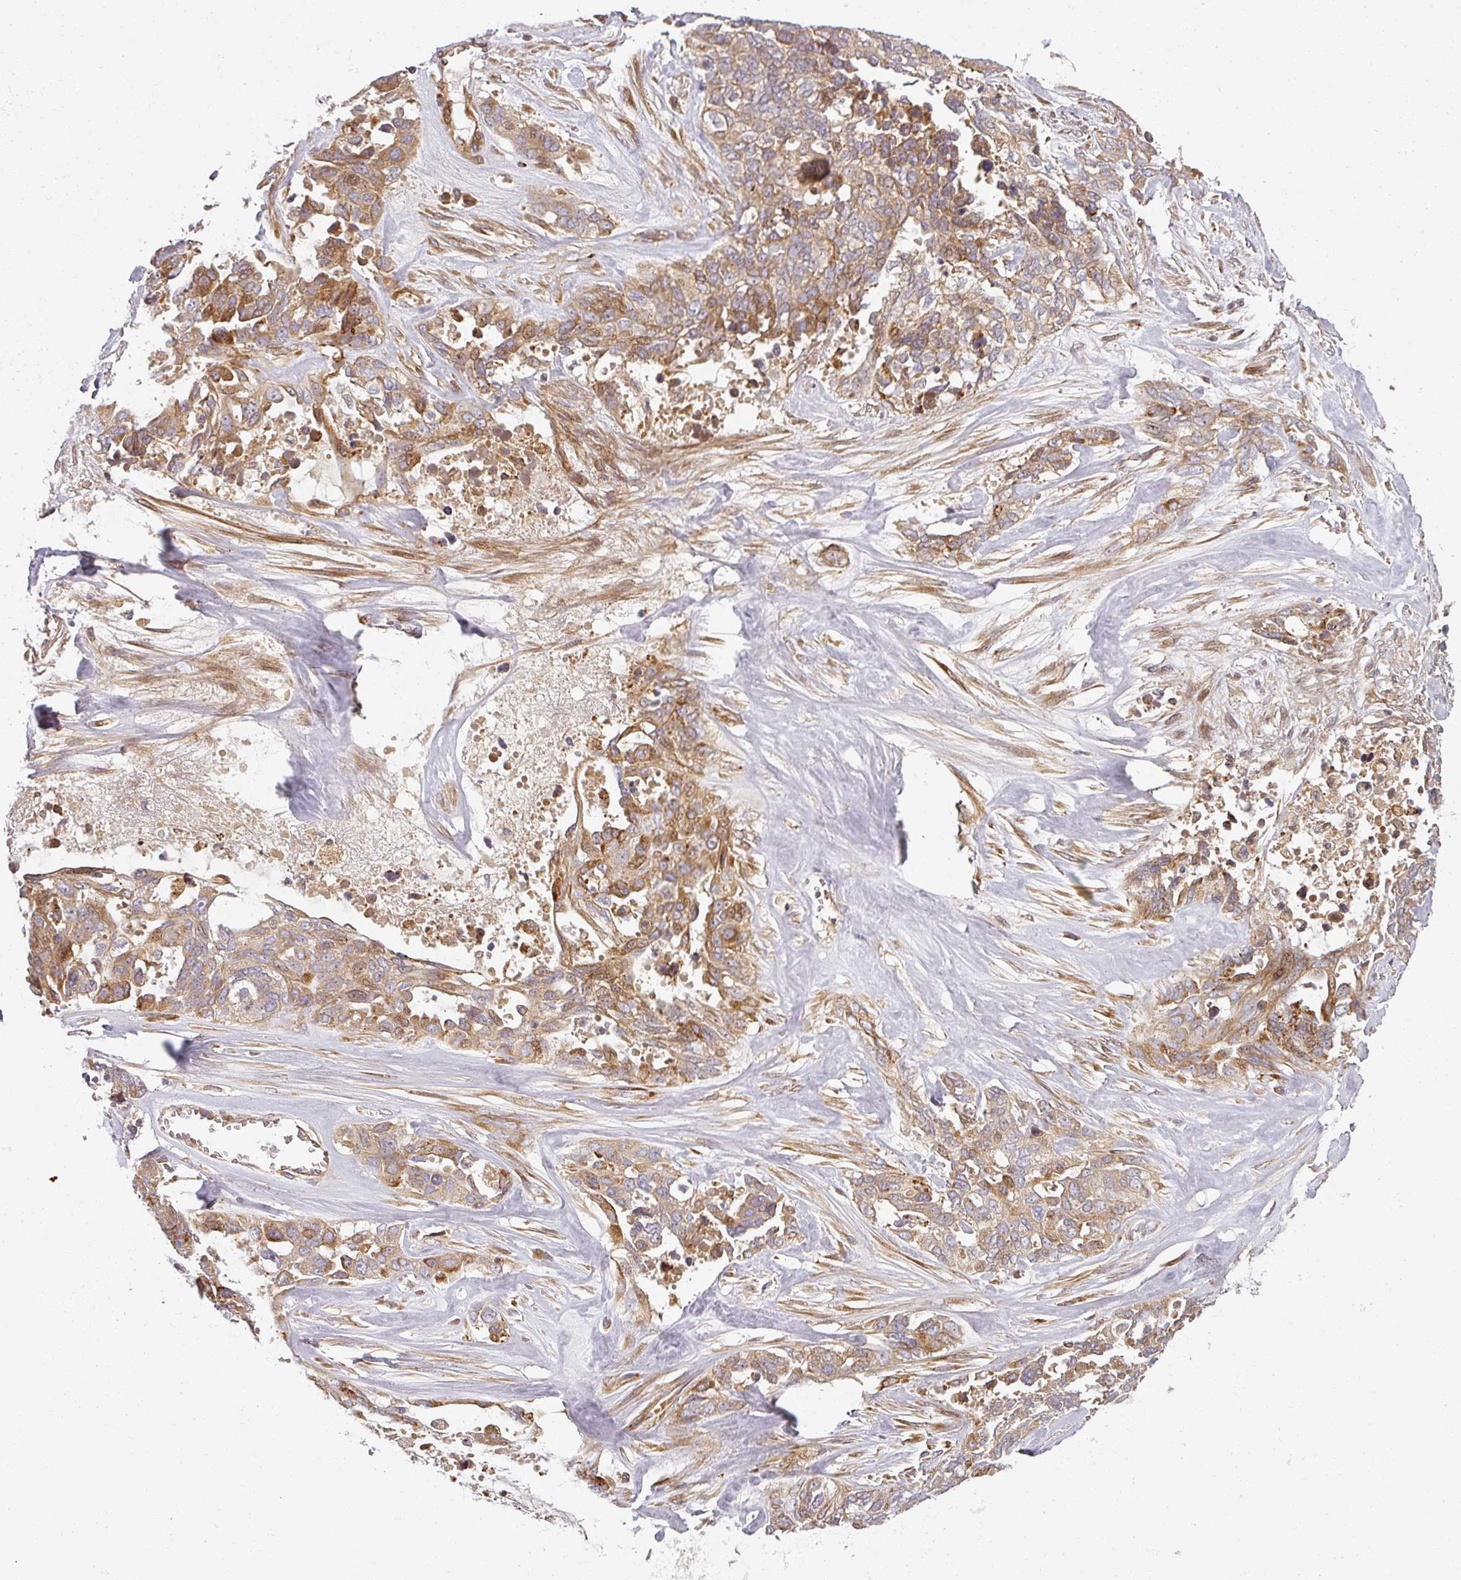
{"staining": {"intensity": "moderate", "quantity": ">75%", "location": "cytoplasmic/membranous"}, "tissue": "ovarian cancer", "cell_type": "Tumor cells", "image_type": "cancer", "snomed": [{"axis": "morphology", "description": "Cystadenocarcinoma, serous, NOS"}, {"axis": "topography", "description": "Ovary"}], "caption": "Immunohistochemical staining of human ovarian cancer displays medium levels of moderate cytoplasmic/membranous staining in about >75% of tumor cells.", "gene": "CNOT1", "patient": {"sex": "female", "age": 44}}